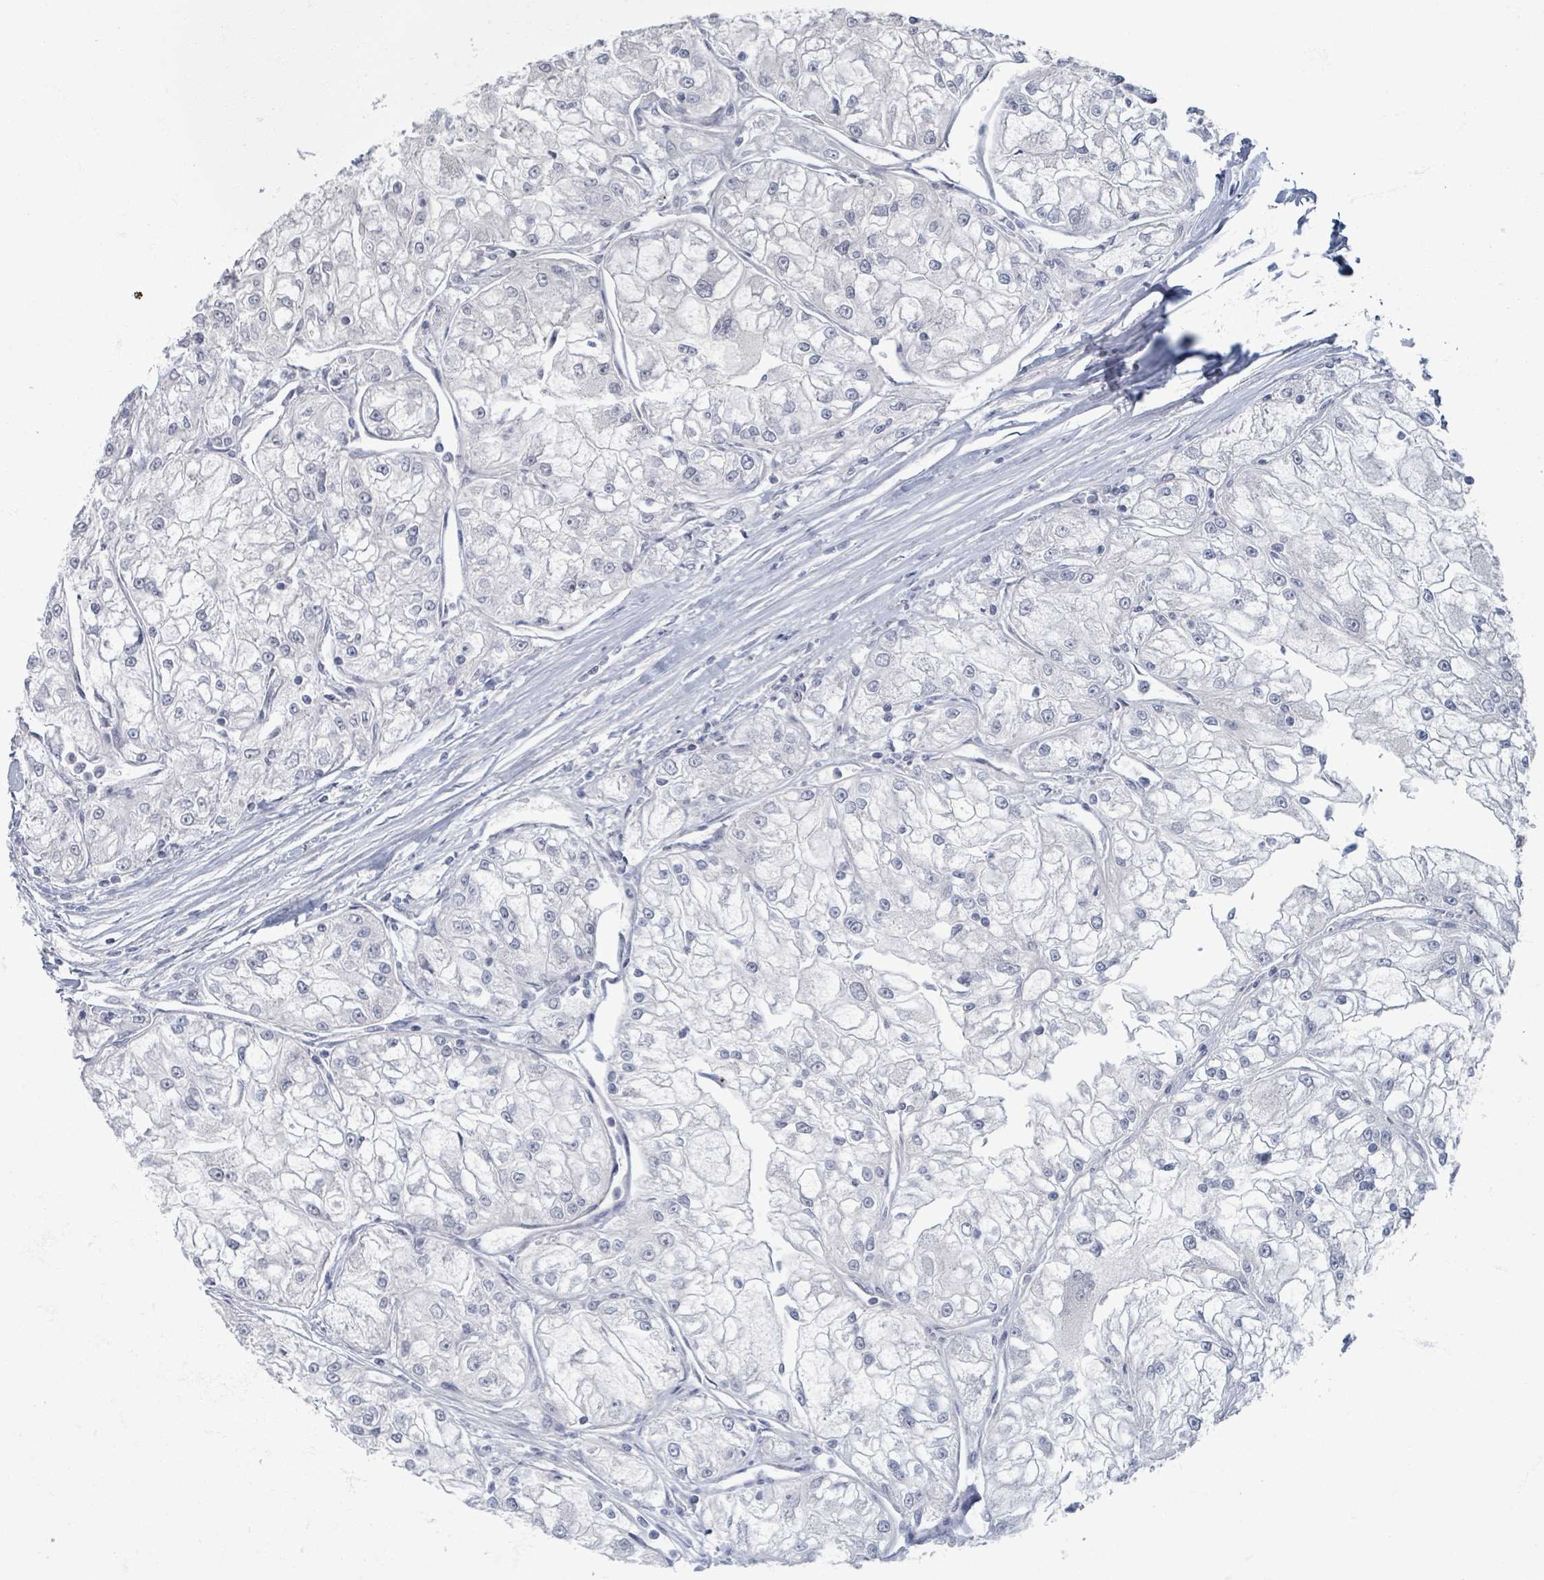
{"staining": {"intensity": "negative", "quantity": "none", "location": "none"}, "tissue": "renal cancer", "cell_type": "Tumor cells", "image_type": "cancer", "snomed": [{"axis": "morphology", "description": "Adenocarcinoma, NOS"}, {"axis": "topography", "description": "Kidney"}], "caption": "Tumor cells show no significant expression in renal adenocarcinoma.", "gene": "WNT11", "patient": {"sex": "female", "age": 72}}